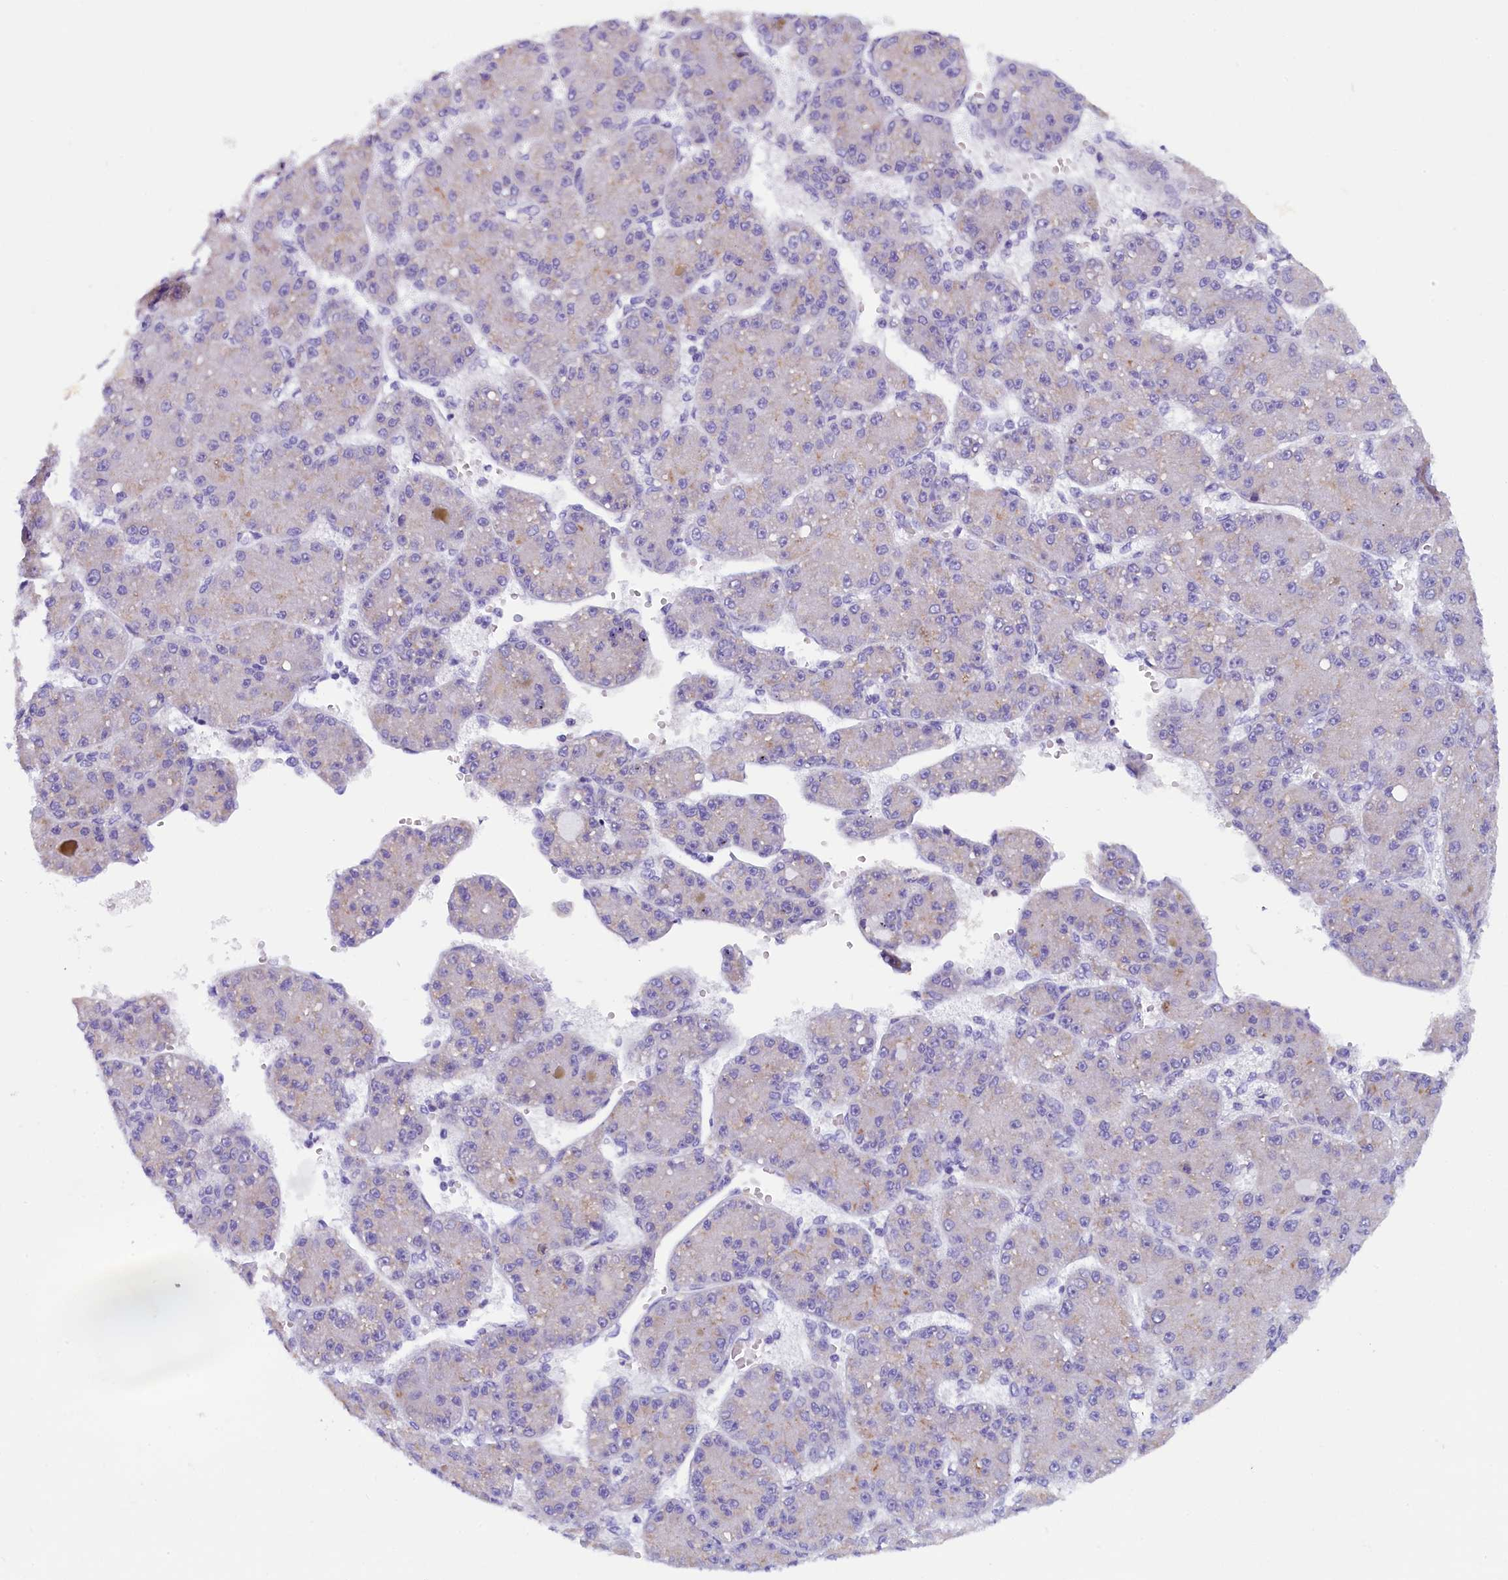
{"staining": {"intensity": "negative", "quantity": "none", "location": "none"}, "tissue": "liver cancer", "cell_type": "Tumor cells", "image_type": "cancer", "snomed": [{"axis": "morphology", "description": "Carcinoma, Hepatocellular, NOS"}, {"axis": "topography", "description": "Liver"}], "caption": "DAB immunohistochemical staining of liver cancer (hepatocellular carcinoma) displays no significant staining in tumor cells.", "gene": "RTTN", "patient": {"sex": "male", "age": 67}}